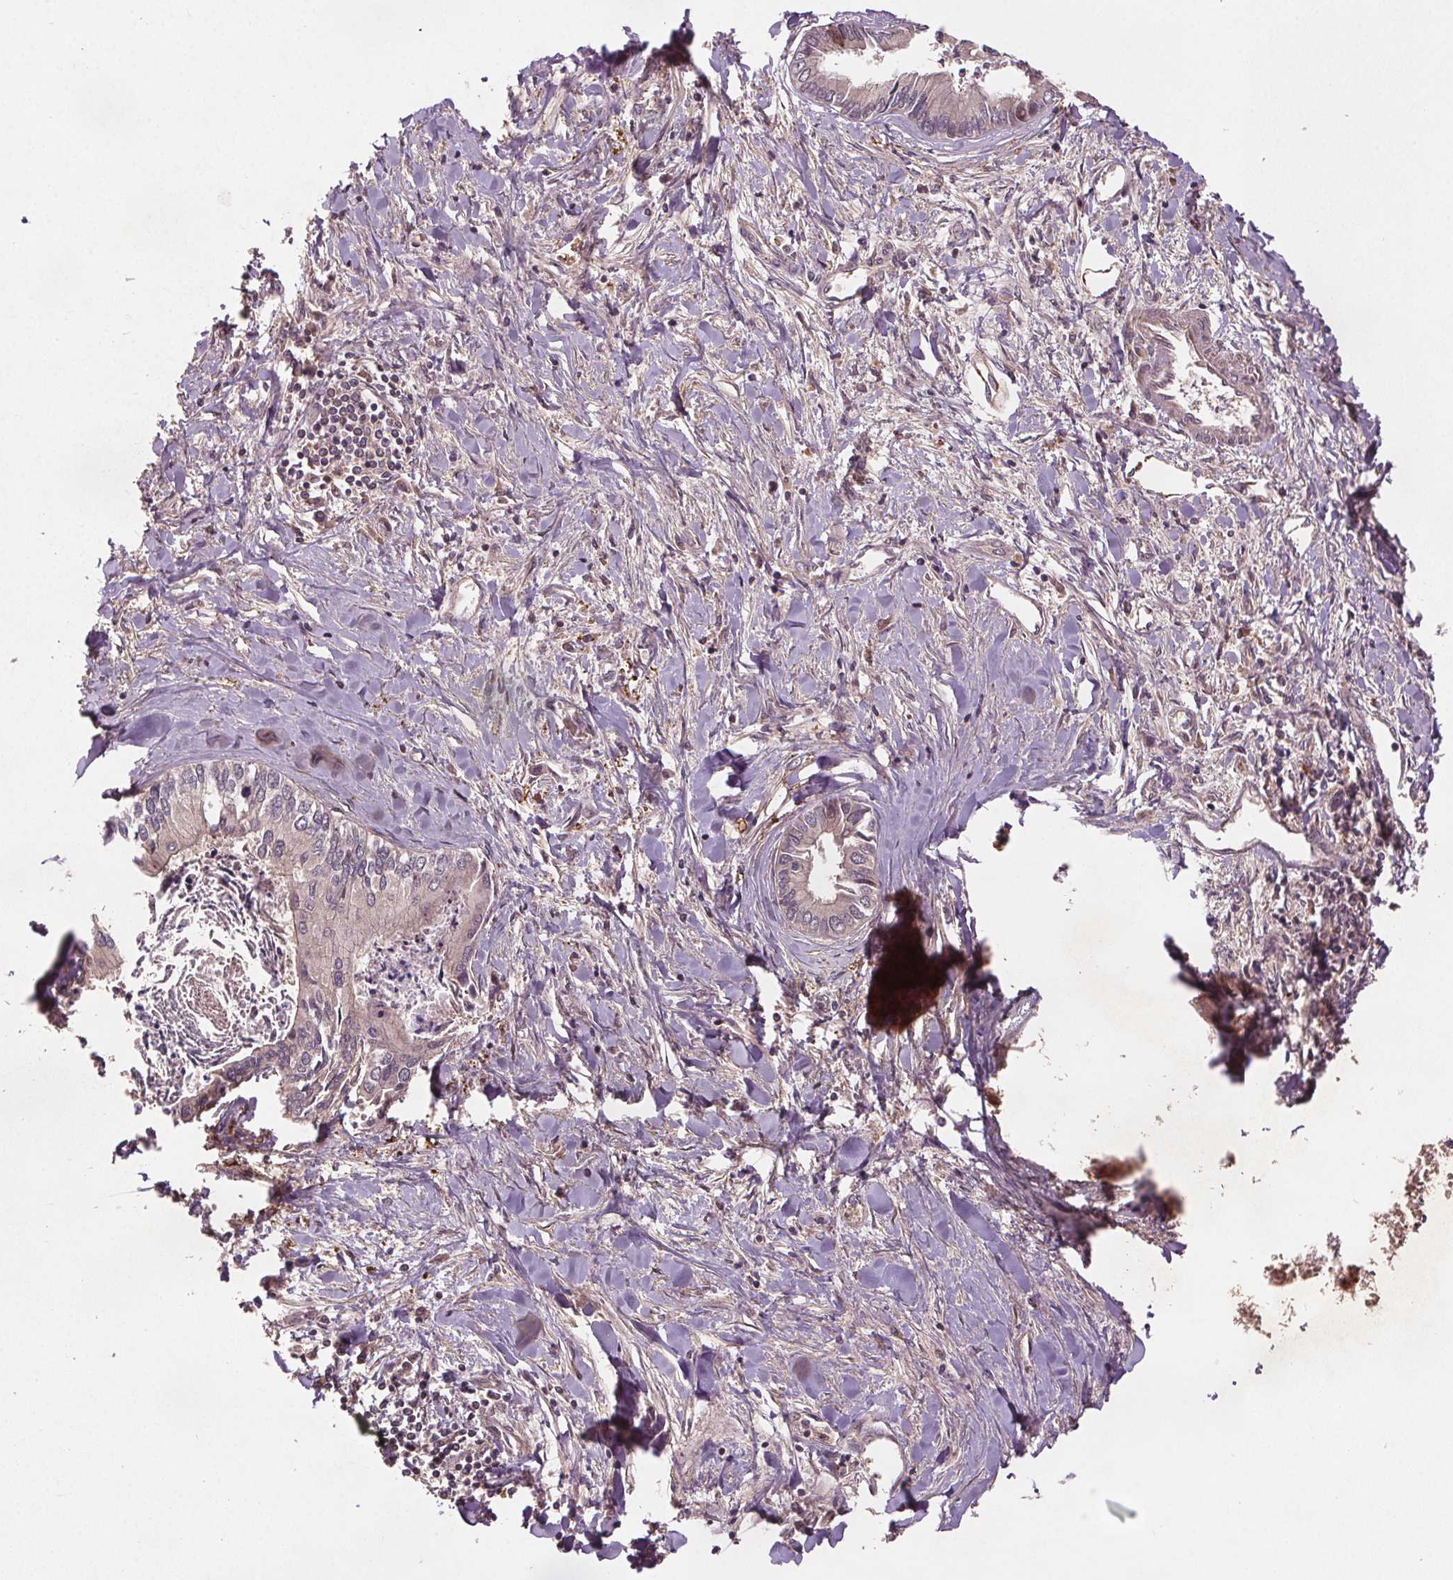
{"staining": {"intensity": "negative", "quantity": "none", "location": "none"}, "tissue": "liver cancer", "cell_type": "Tumor cells", "image_type": "cancer", "snomed": [{"axis": "morphology", "description": "Cholangiocarcinoma"}, {"axis": "topography", "description": "Liver"}], "caption": "This is an IHC micrograph of cholangiocarcinoma (liver). There is no expression in tumor cells.", "gene": "SEC14L2", "patient": {"sex": "male", "age": 66}}